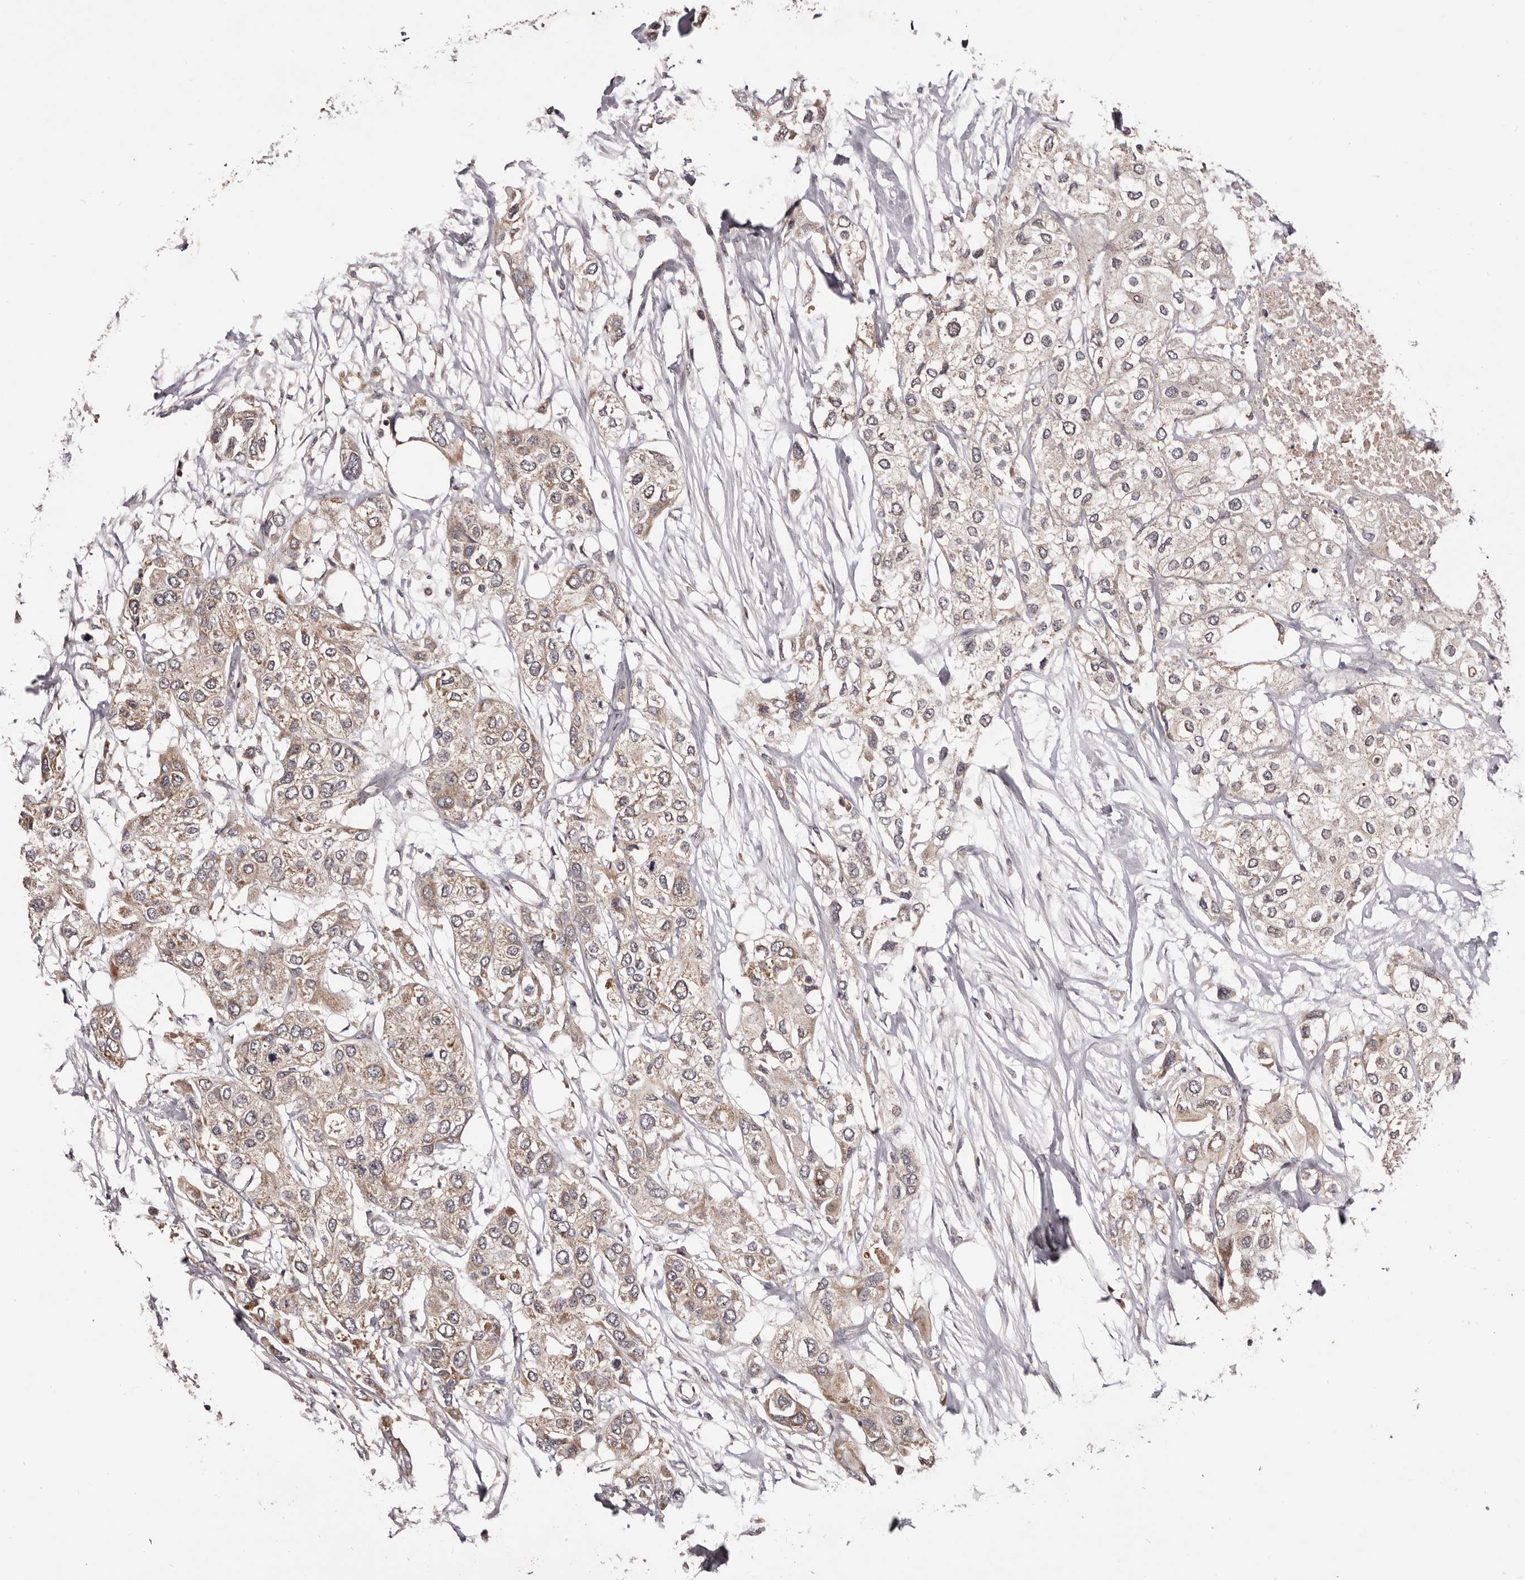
{"staining": {"intensity": "weak", "quantity": ">75%", "location": "cytoplasmic/membranous"}, "tissue": "urothelial cancer", "cell_type": "Tumor cells", "image_type": "cancer", "snomed": [{"axis": "morphology", "description": "Urothelial carcinoma, High grade"}, {"axis": "topography", "description": "Urinary bladder"}], "caption": "Urothelial carcinoma (high-grade) stained with a brown dye shows weak cytoplasmic/membranous positive expression in about >75% of tumor cells.", "gene": "MDP1", "patient": {"sex": "male", "age": 64}}